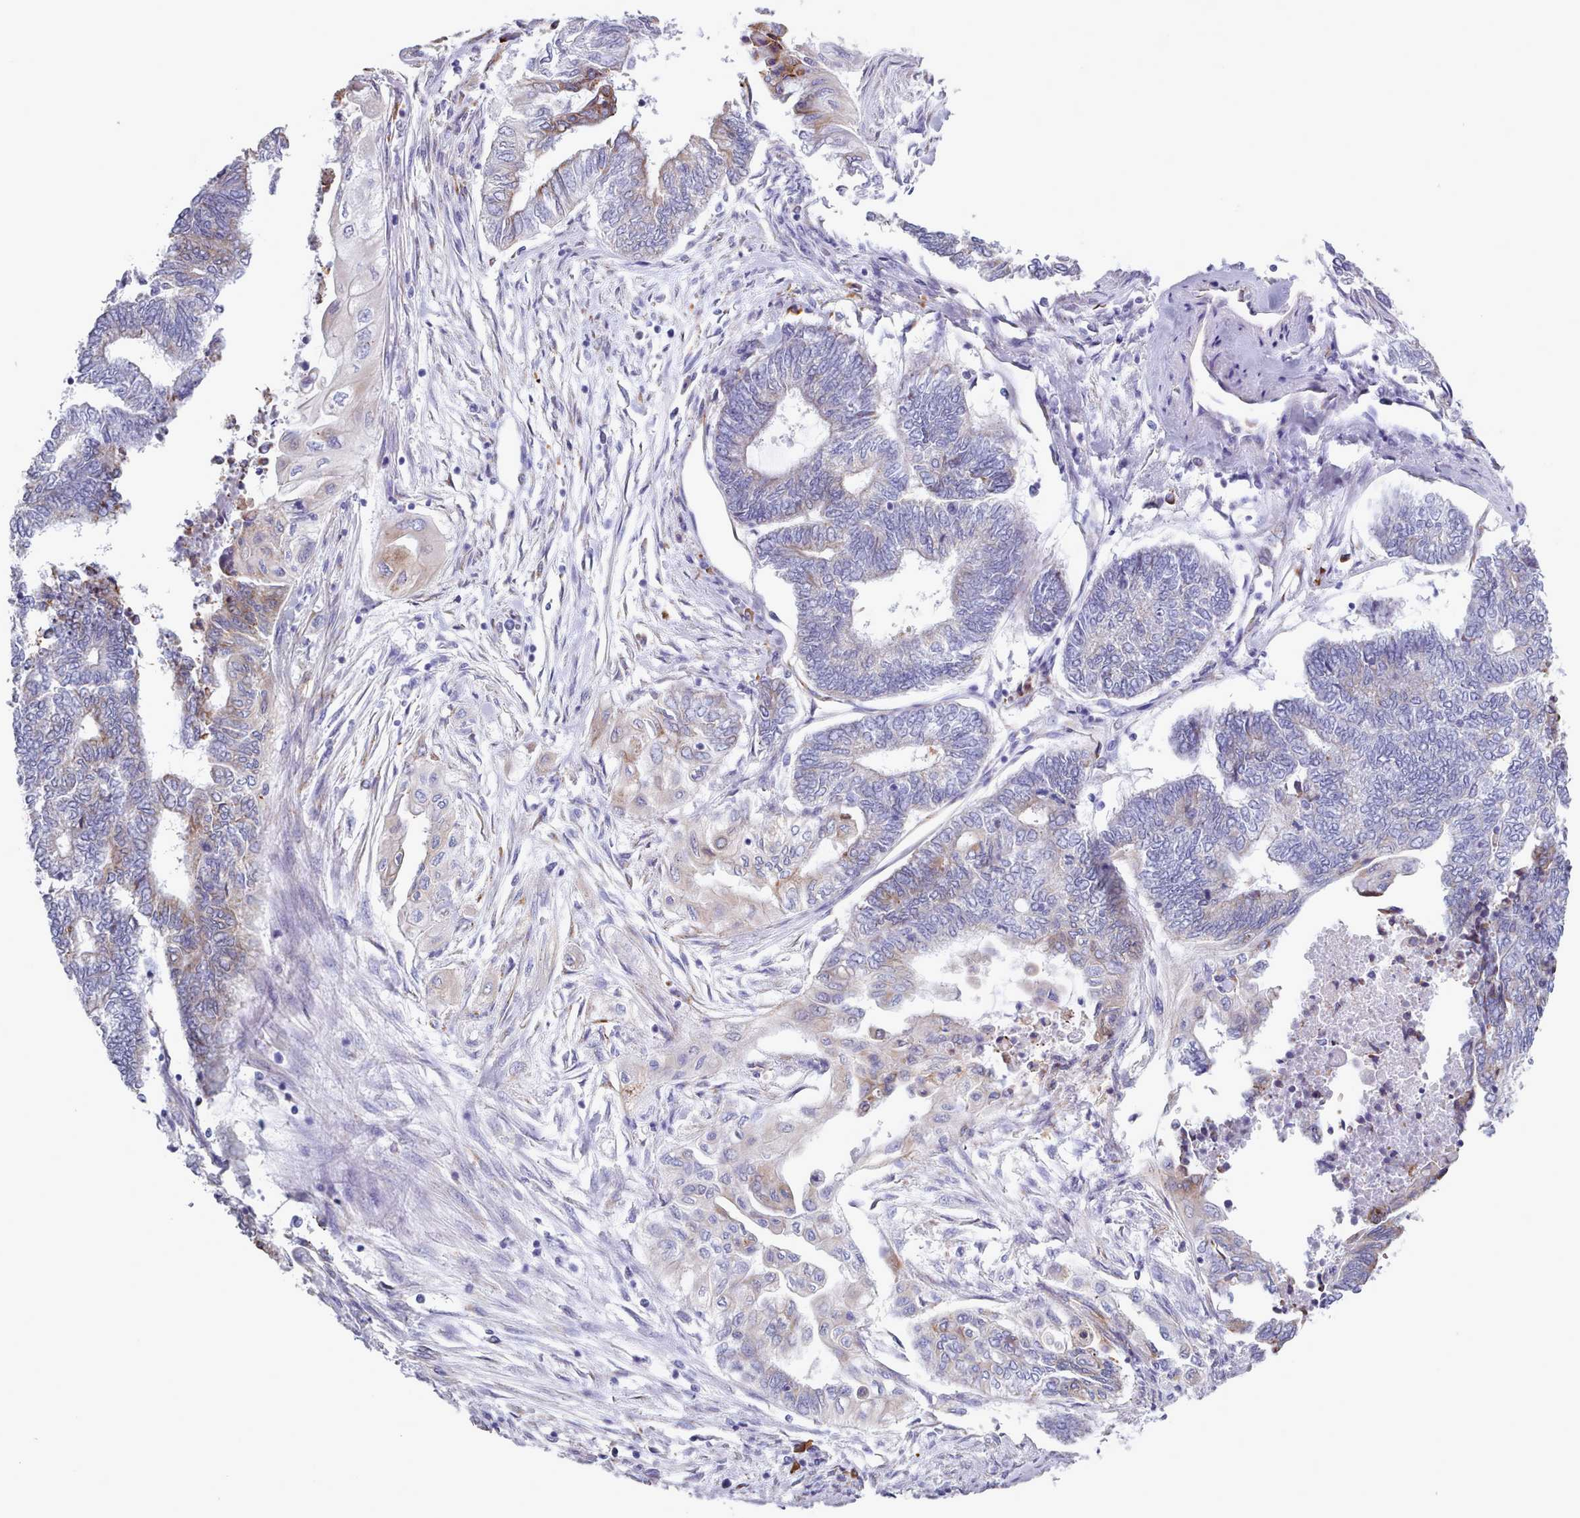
{"staining": {"intensity": "moderate", "quantity": "<25%", "location": "cytoplasmic/membranous"}, "tissue": "endometrial cancer", "cell_type": "Tumor cells", "image_type": "cancer", "snomed": [{"axis": "morphology", "description": "Adenocarcinoma, NOS"}, {"axis": "topography", "description": "Uterus"}, {"axis": "topography", "description": "Endometrium"}], "caption": "Tumor cells reveal low levels of moderate cytoplasmic/membranous positivity in approximately <25% of cells in endometrial cancer.", "gene": "XKR8", "patient": {"sex": "female", "age": 70}}